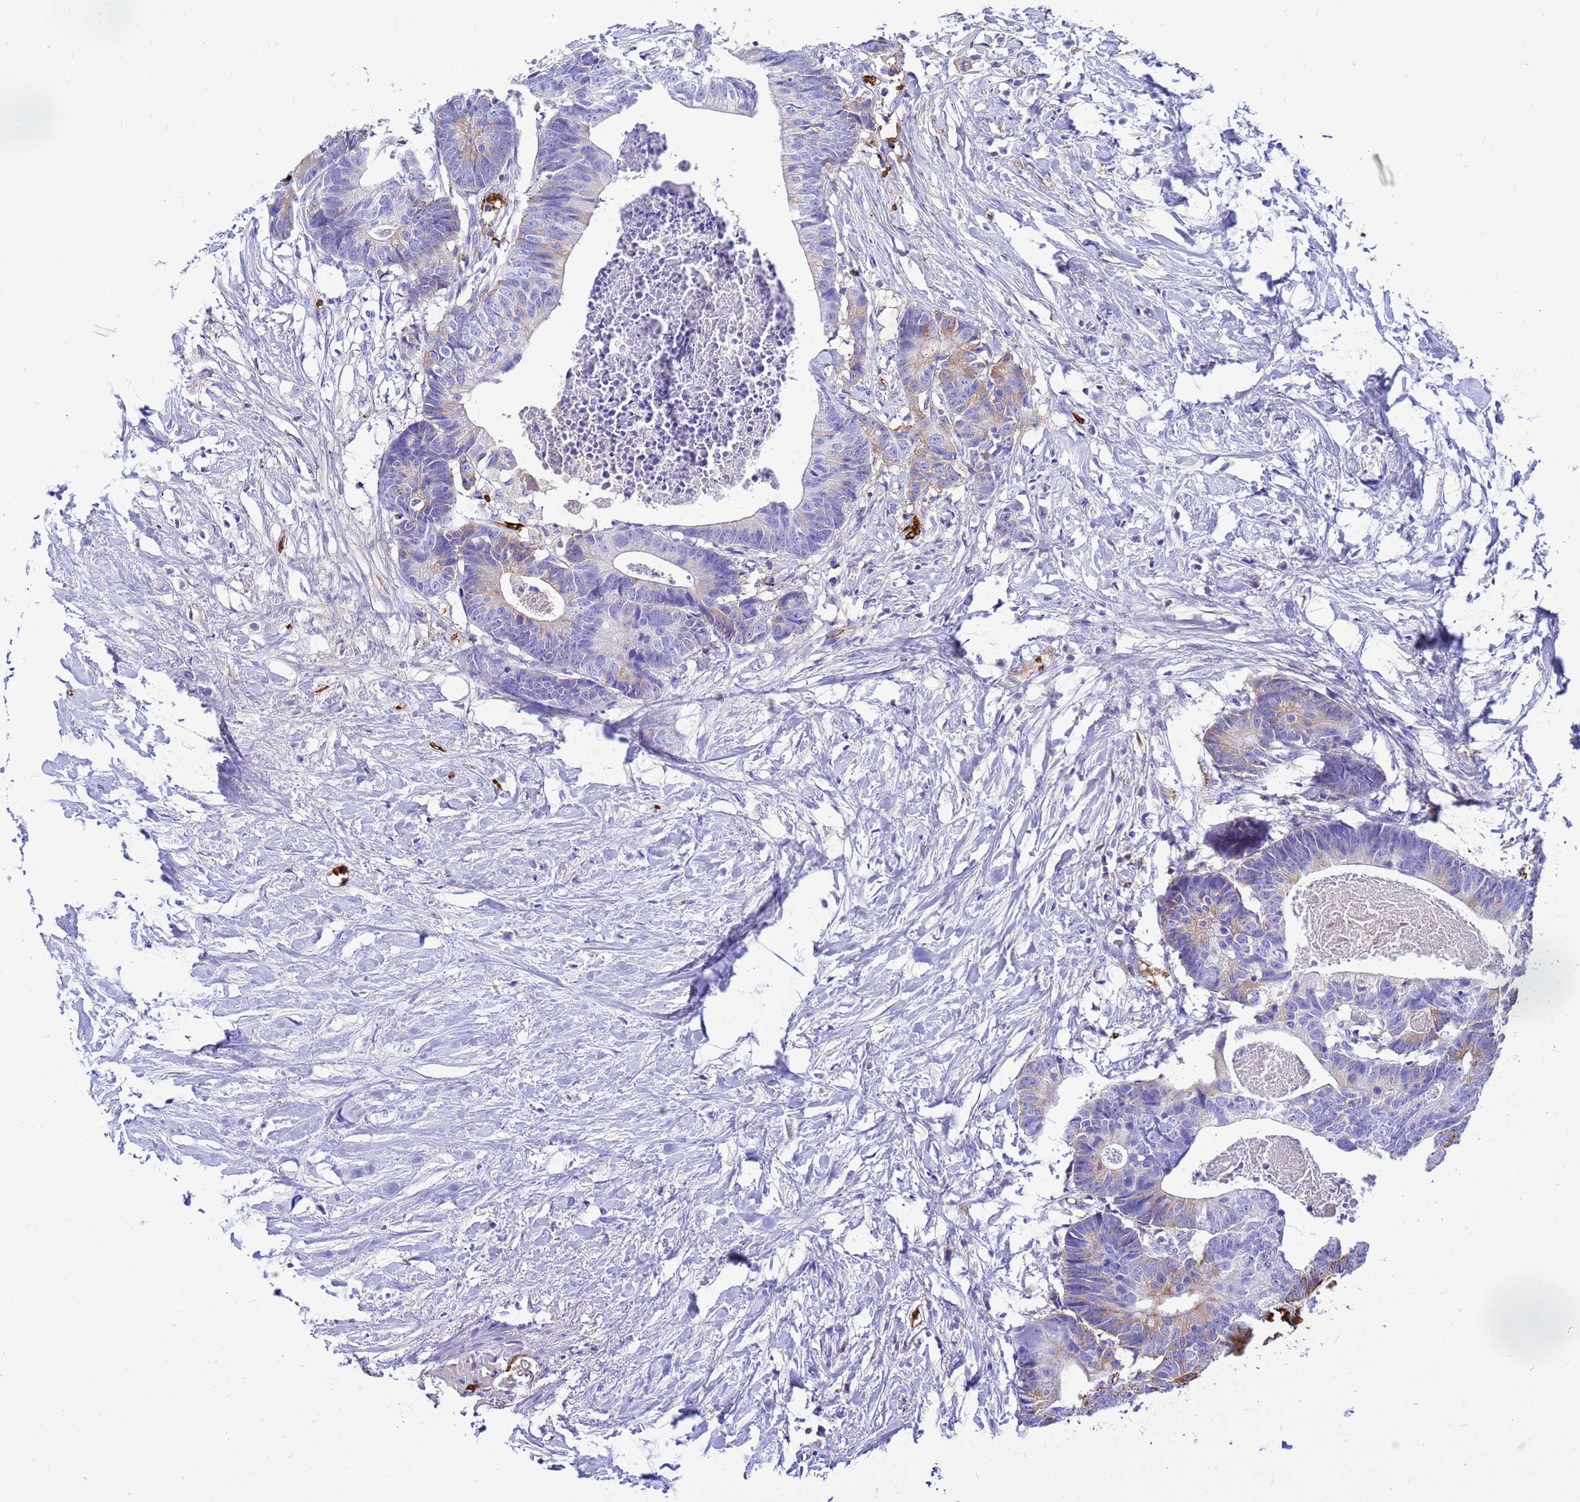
{"staining": {"intensity": "weak", "quantity": "<25%", "location": "cytoplasmic/membranous"}, "tissue": "colorectal cancer", "cell_type": "Tumor cells", "image_type": "cancer", "snomed": [{"axis": "morphology", "description": "Adenocarcinoma, NOS"}, {"axis": "topography", "description": "Colon"}], "caption": "DAB (3,3'-diaminobenzidine) immunohistochemical staining of colorectal adenocarcinoma shows no significant positivity in tumor cells.", "gene": "HBA2", "patient": {"sex": "female", "age": 57}}